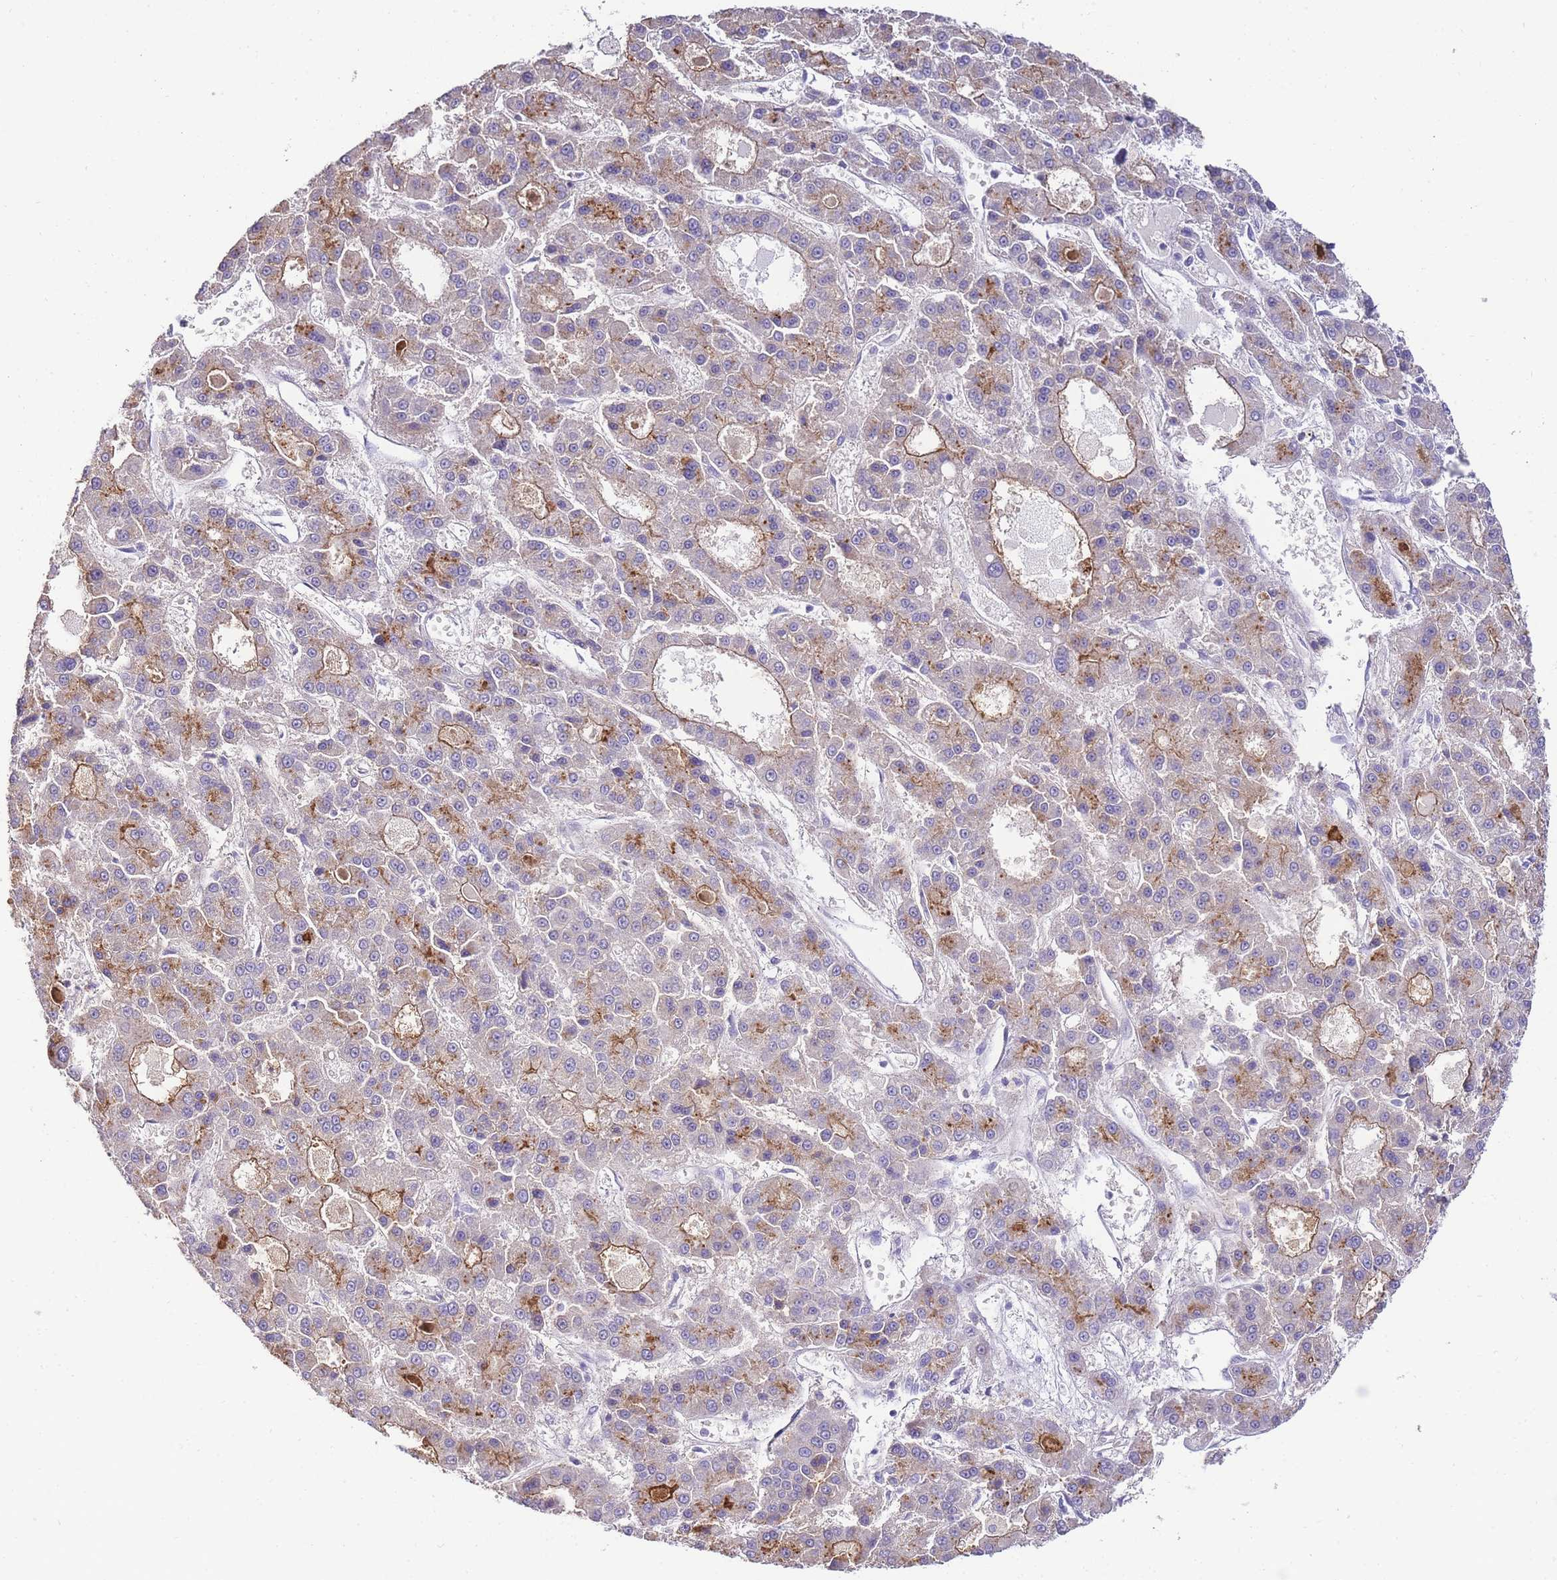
{"staining": {"intensity": "weak", "quantity": "25%-75%", "location": "cytoplasmic/membranous"}, "tissue": "liver cancer", "cell_type": "Tumor cells", "image_type": "cancer", "snomed": [{"axis": "morphology", "description": "Carcinoma, Hepatocellular, NOS"}, {"axis": "topography", "description": "Liver"}], "caption": "Liver cancer (hepatocellular carcinoma) tissue shows weak cytoplasmic/membranous positivity in approximately 25%-75% of tumor cells, visualized by immunohistochemistry. (Brightfield microscopy of DAB IHC at high magnification).", "gene": "DPP4", "patient": {"sex": "male", "age": 70}}